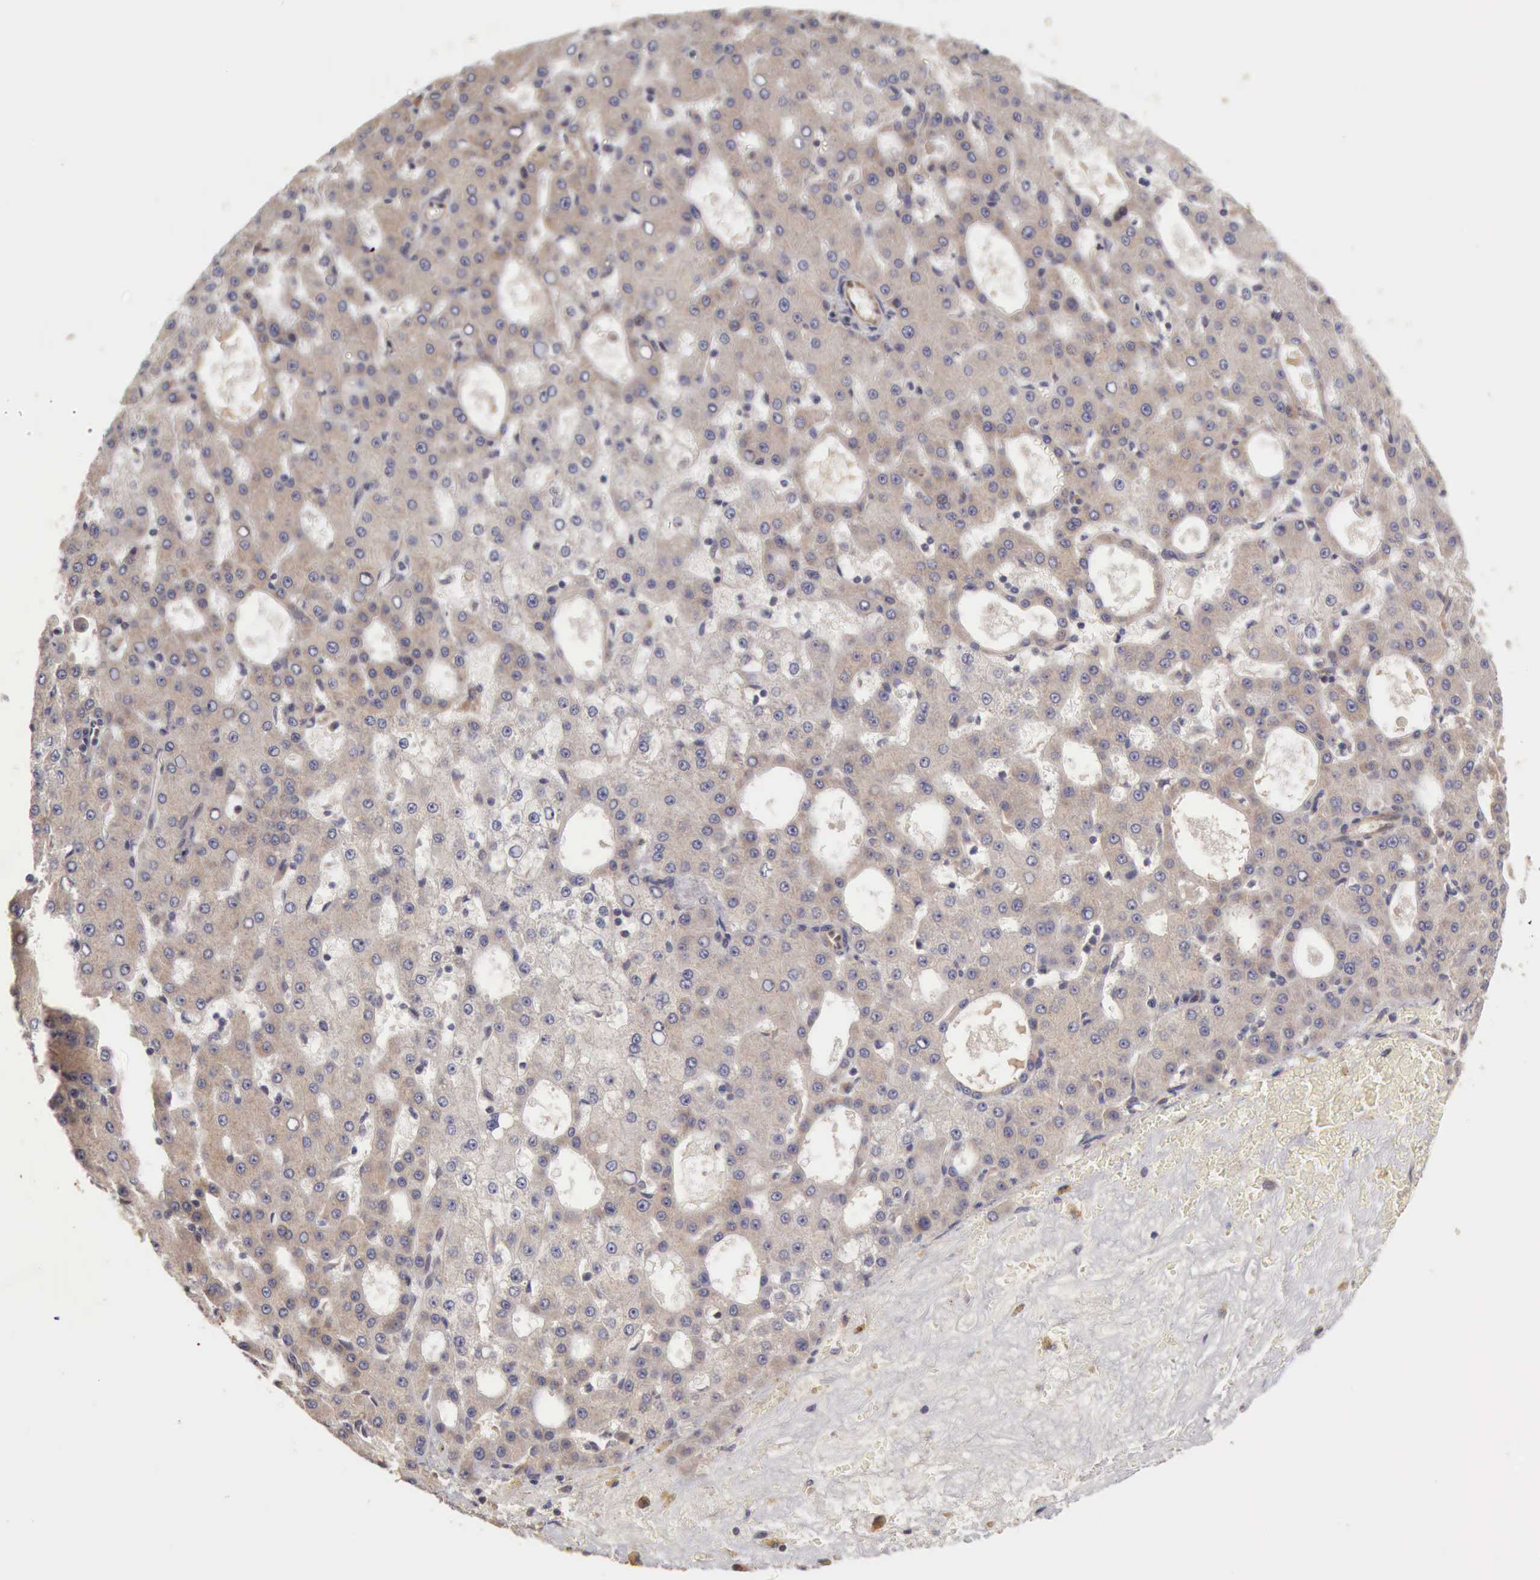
{"staining": {"intensity": "negative", "quantity": "none", "location": "none"}, "tissue": "liver cancer", "cell_type": "Tumor cells", "image_type": "cancer", "snomed": [{"axis": "morphology", "description": "Carcinoma, Hepatocellular, NOS"}, {"axis": "topography", "description": "Liver"}], "caption": "Tumor cells are negative for brown protein staining in hepatocellular carcinoma (liver). (DAB immunohistochemistry (IHC), high magnification).", "gene": "BMX", "patient": {"sex": "male", "age": 47}}